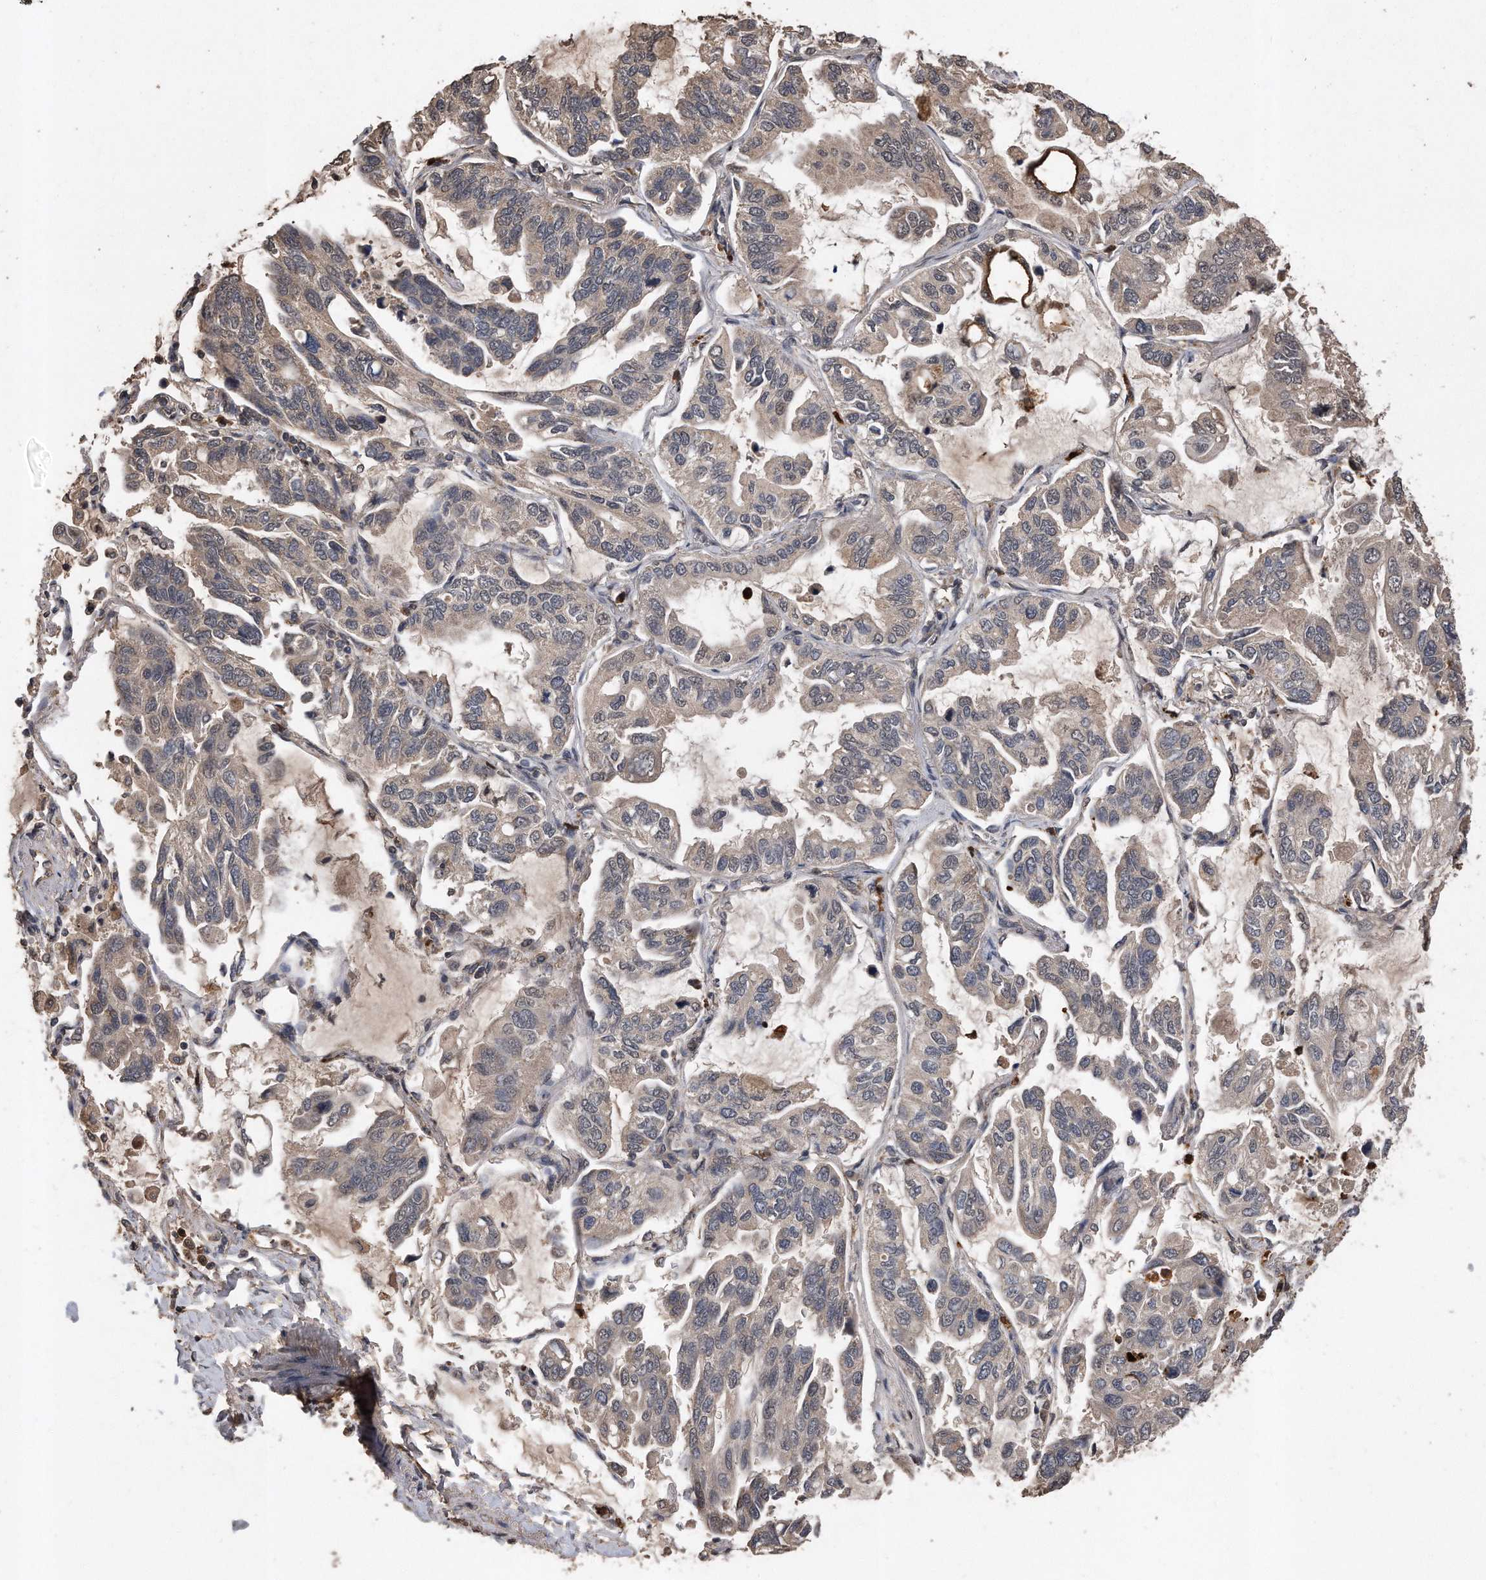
{"staining": {"intensity": "negative", "quantity": "none", "location": "none"}, "tissue": "lung cancer", "cell_type": "Tumor cells", "image_type": "cancer", "snomed": [{"axis": "morphology", "description": "Adenocarcinoma, NOS"}, {"axis": "topography", "description": "Lung"}], "caption": "Immunohistochemistry histopathology image of human lung cancer stained for a protein (brown), which displays no positivity in tumor cells. (Immunohistochemistry, brightfield microscopy, high magnification).", "gene": "PELO", "patient": {"sex": "male", "age": 64}}